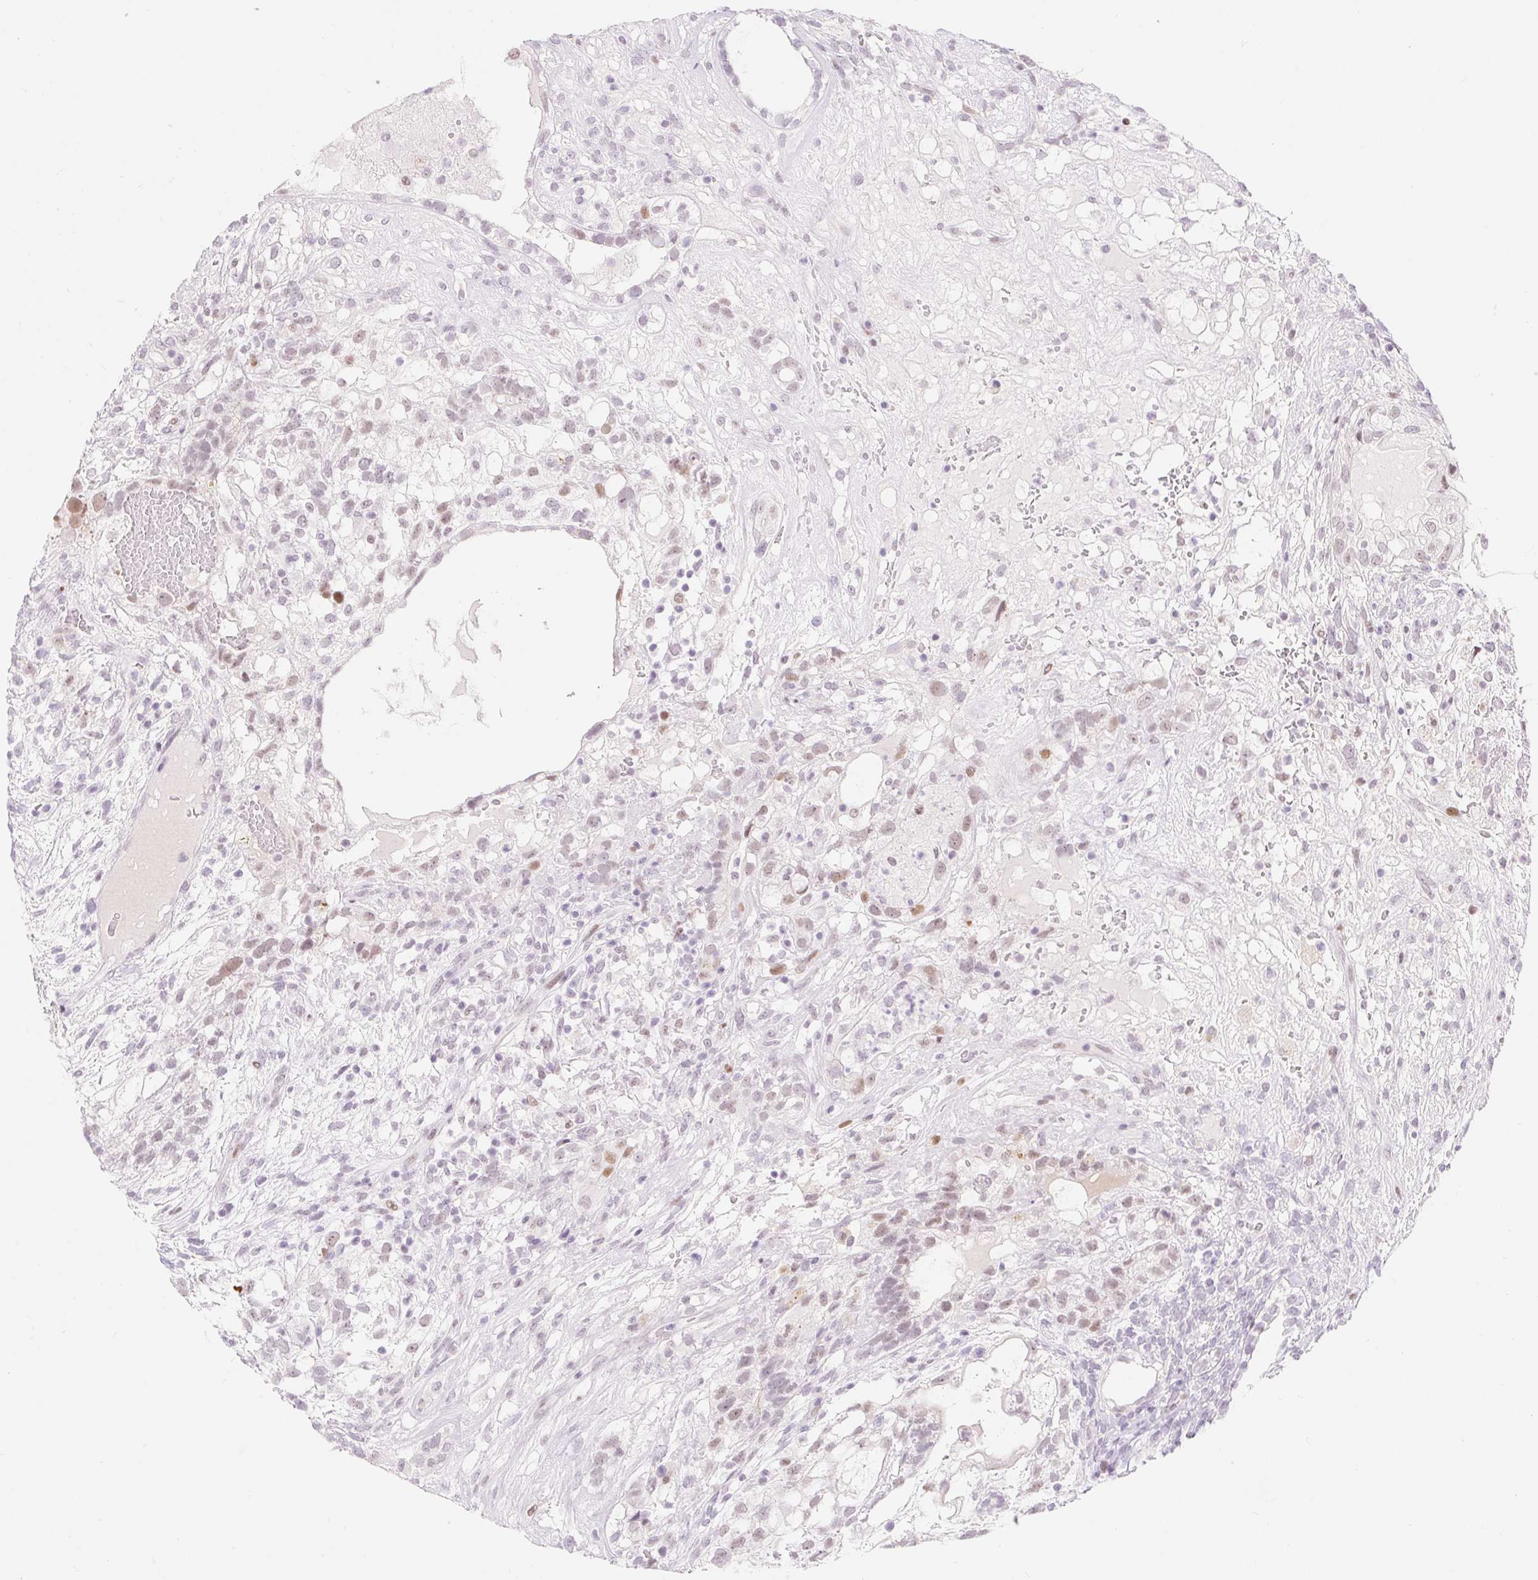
{"staining": {"intensity": "weak", "quantity": "25%-75%", "location": "nuclear"}, "tissue": "testis cancer", "cell_type": "Tumor cells", "image_type": "cancer", "snomed": [{"axis": "morphology", "description": "Seminoma, NOS"}, {"axis": "morphology", "description": "Carcinoma, Embryonal, NOS"}, {"axis": "topography", "description": "Testis"}], "caption": "This histopathology image demonstrates immunohistochemistry staining of testis seminoma, with low weak nuclear positivity in about 25%-75% of tumor cells.", "gene": "H2BW1", "patient": {"sex": "male", "age": 41}}